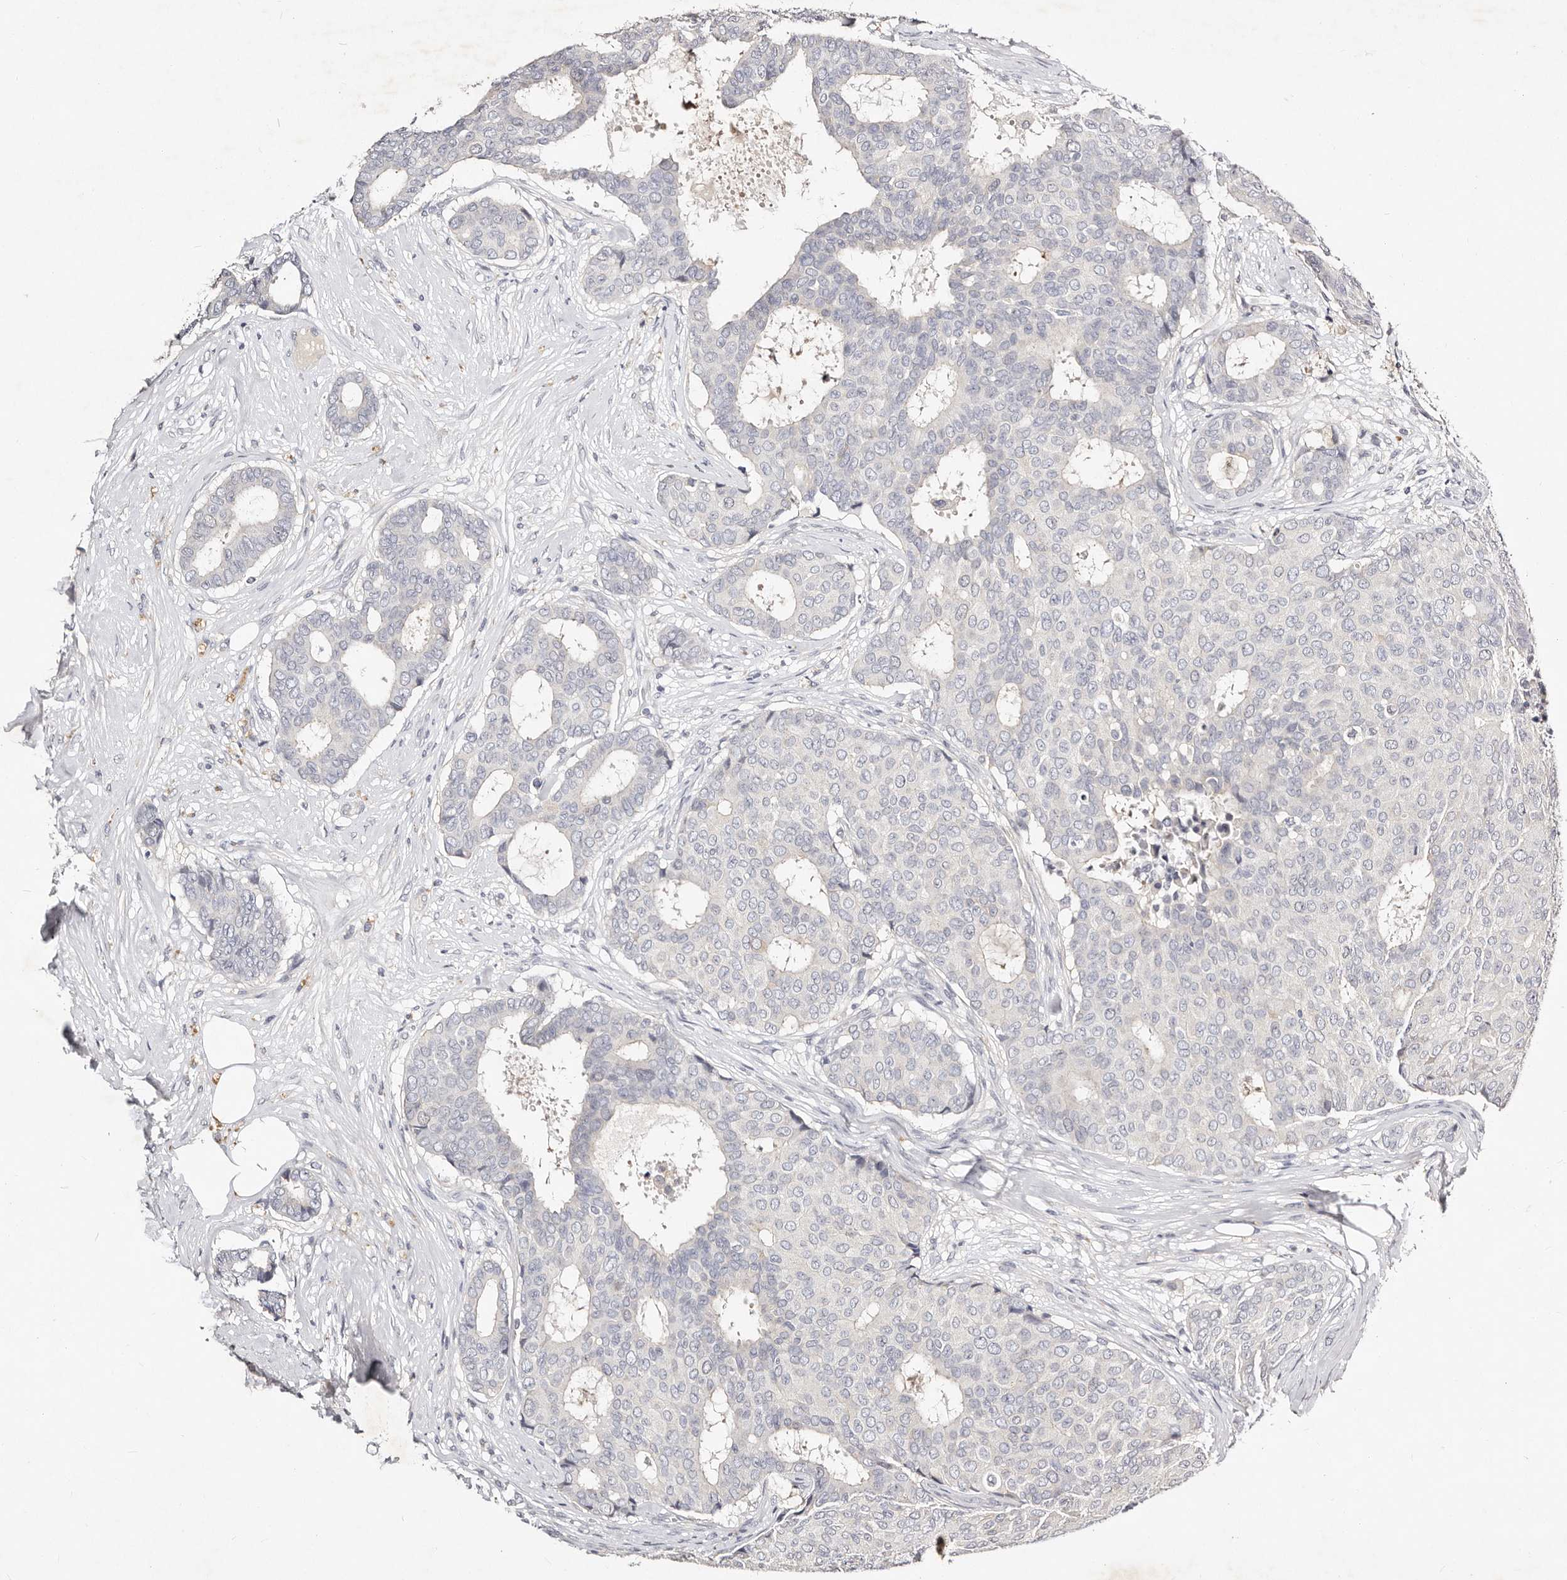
{"staining": {"intensity": "negative", "quantity": "none", "location": "none"}, "tissue": "breast cancer", "cell_type": "Tumor cells", "image_type": "cancer", "snomed": [{"axis": "morphology", "description": "Duct carcinoma"}, {"axis": "topography", "description": "Breast"}], "caption": "Immunohistochemistry of breast infiltrating ductal carcinoma demonstrates no expression in tumor cells. (Brightfield microscopy of DAB IHC at high magnification).", "gene": "MRPS33", "patient": {"sex": "female", "age": 75}}